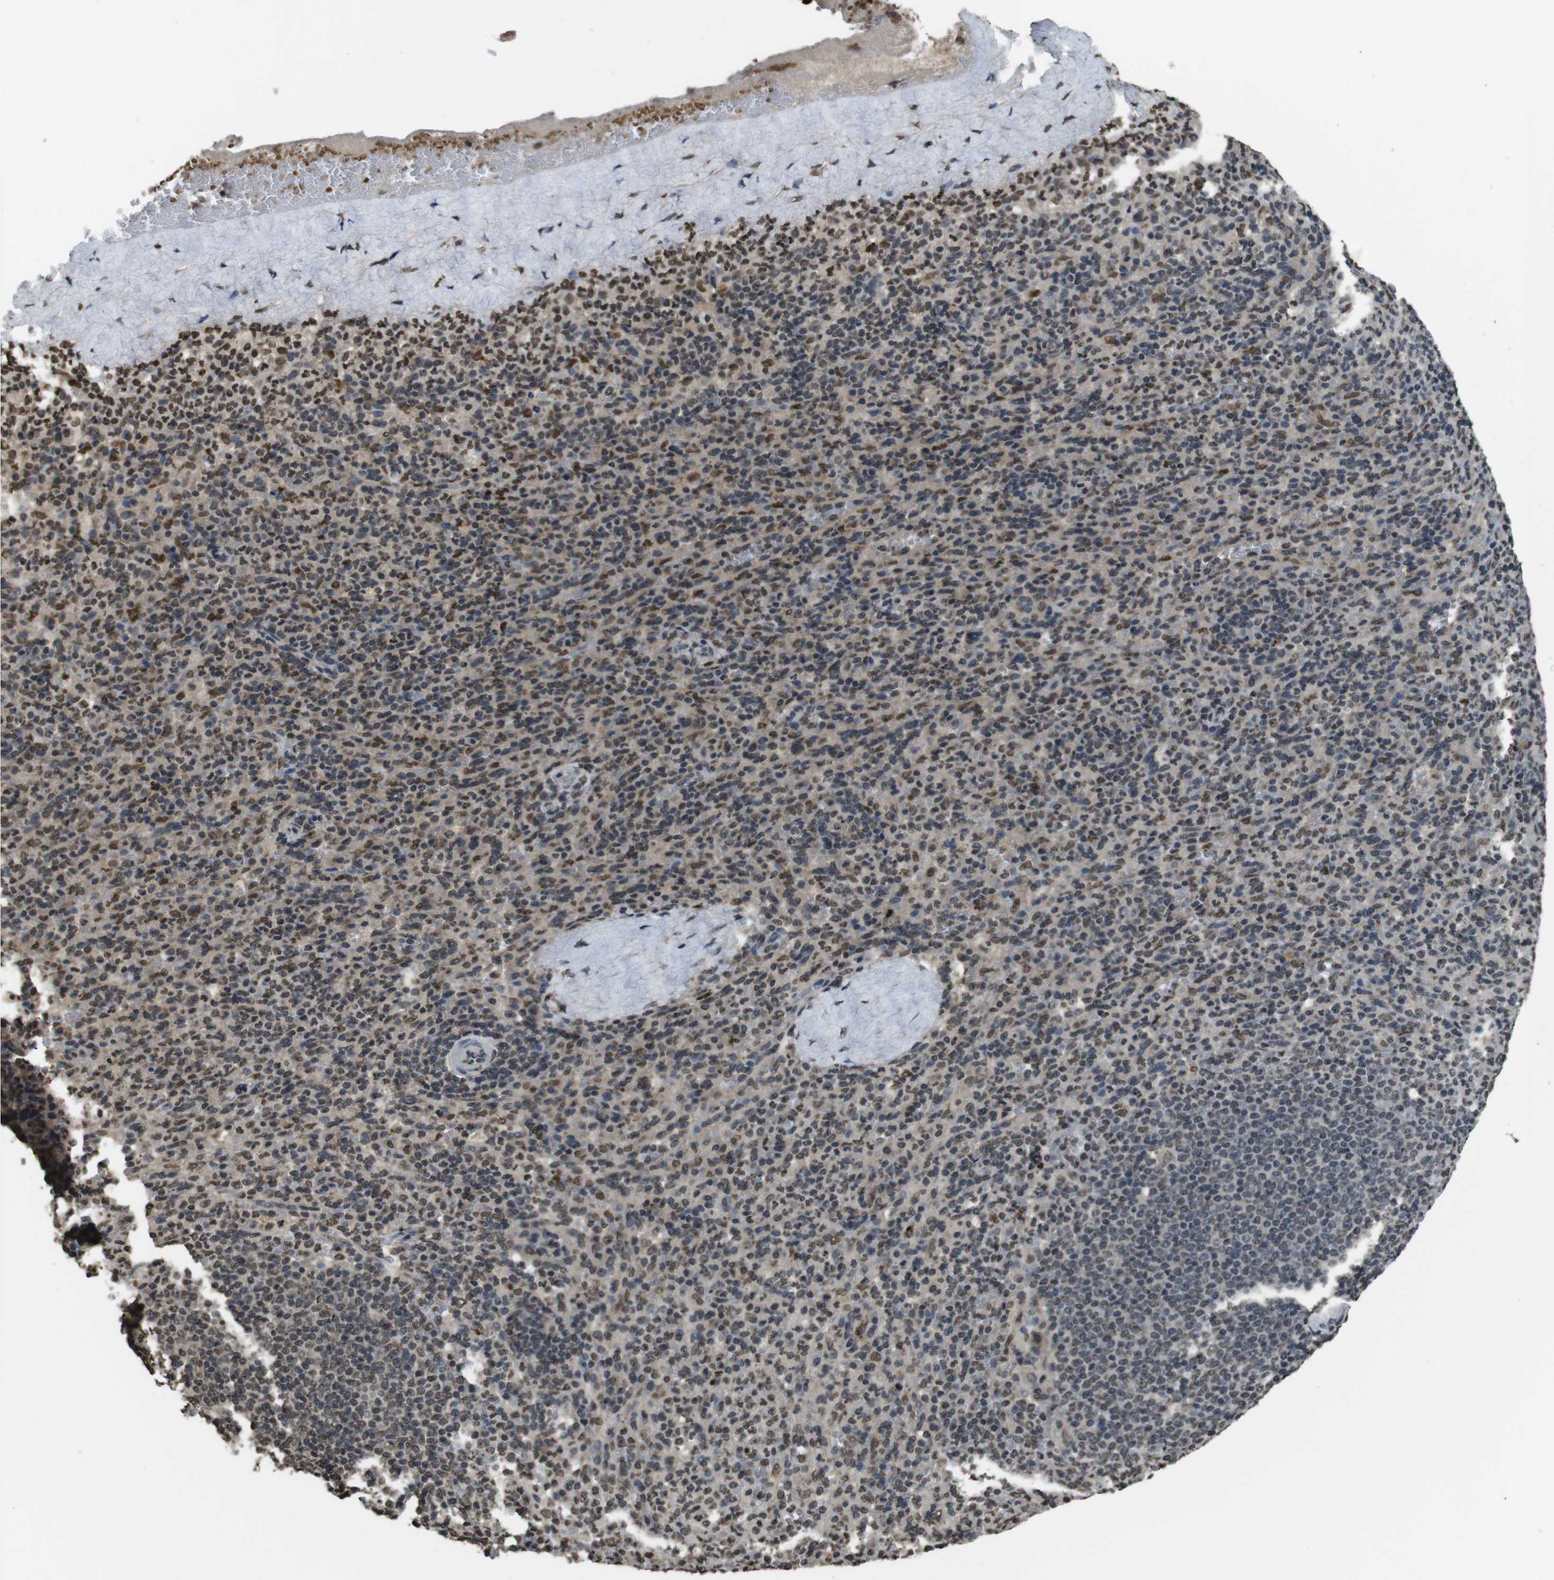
{"staining": {"intensity": "moderate", "quantity": ">75%", "location": "nuclear"}, "tissue": "spleen", "cell_type": "Cells in red pulp", "image_type": "normal", "snomed": [{"axis": "morphology", "description": "Normal tissue, NOS"}, {"axis": "topography", "description": "Spleen"}], "caption": "Spleen stained with DAB (3,3'-diaminobenzidine) immunohistochemistry (IHC) demonstrates medium levels of moderate nuclear staining in about >75% of cells in red pulp. (DAB (3,3'-diaminobenzidine) IHC with brightfield microscopy, high magnification).", "gene": "MAF", "patient": {"sex": "male", "age": 36}}